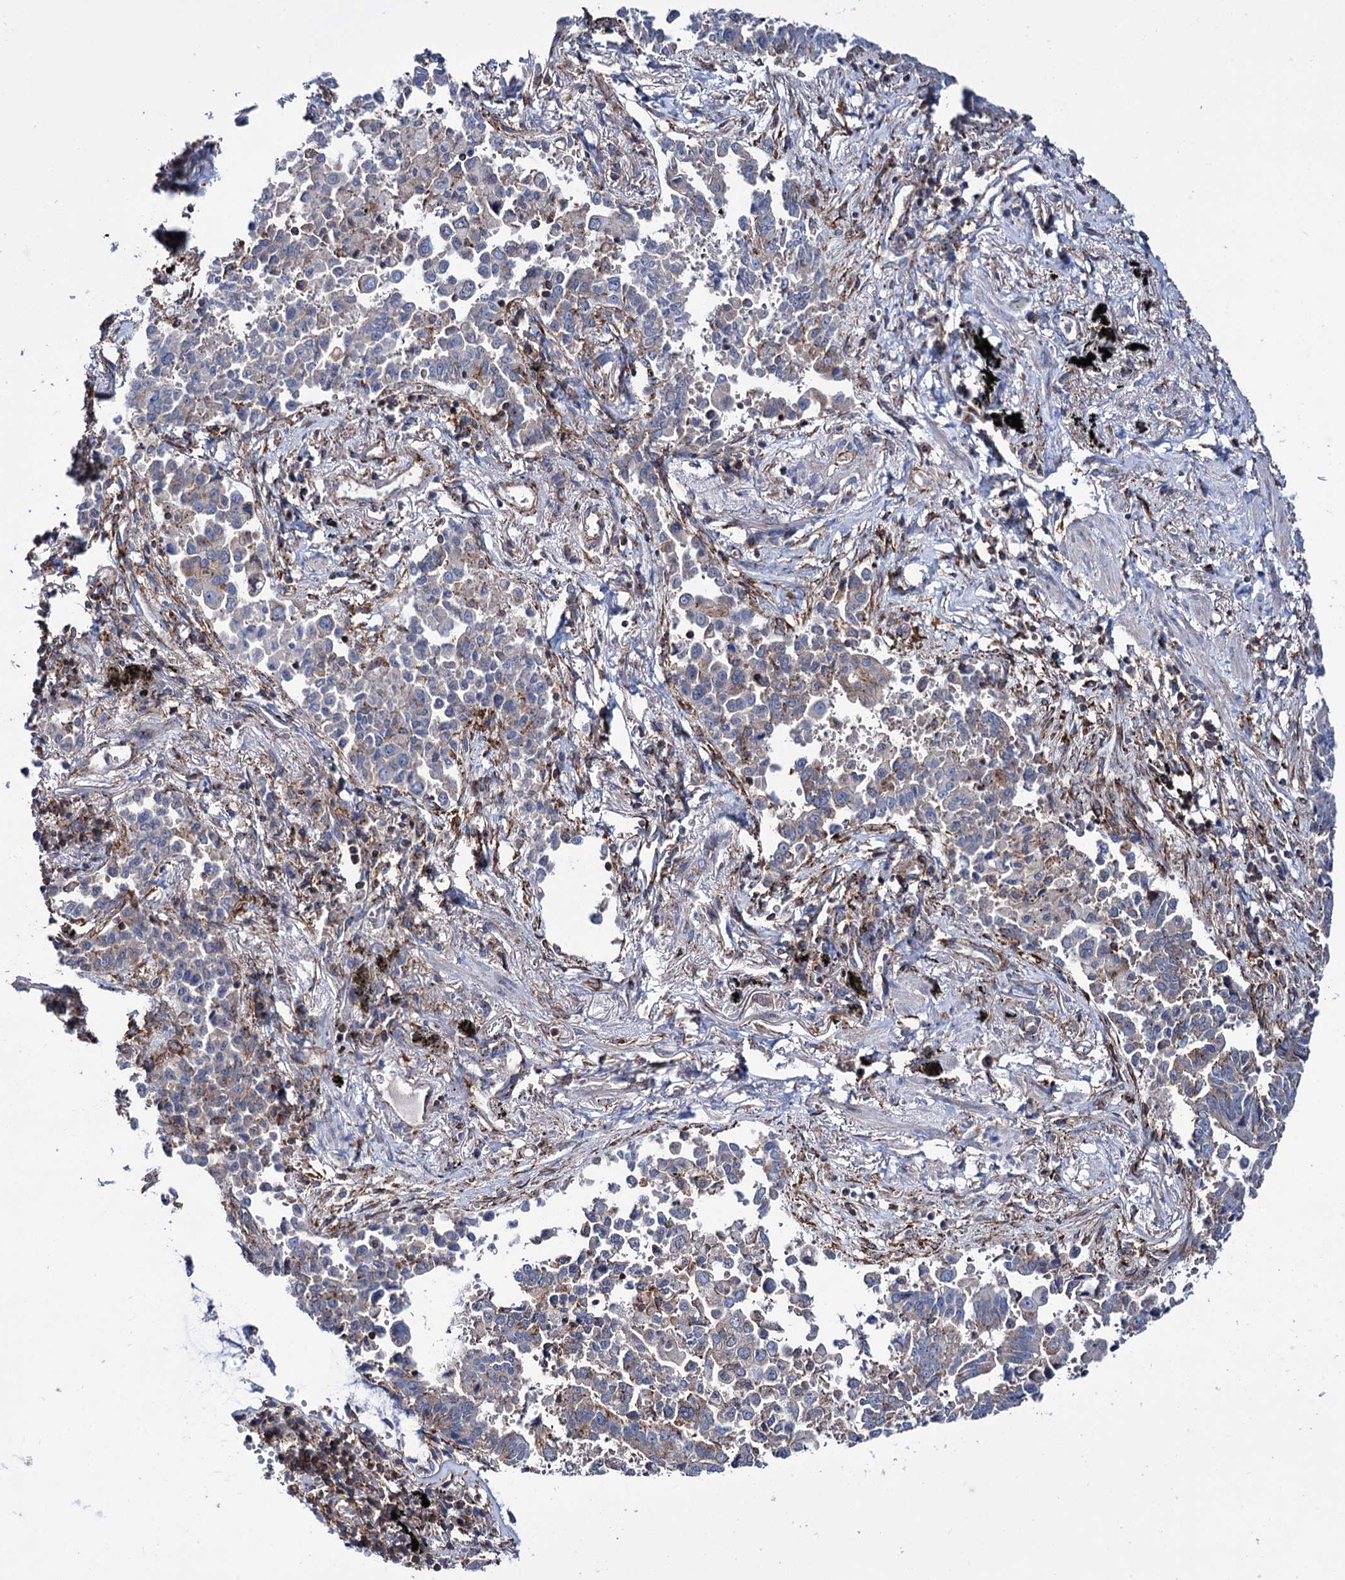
{"staining": {"intensity": "weak", "quantity": "<25%", "location": "cytoplasmic/membranous"}, "tissue": "lung cancer", "cell_type": "Tumor cells", "image_type": "cancer", "snomed": [{"axis": "morphology", "description": "Adenocarcinoma, NOS"}, {"axis": "topography", "description": "Lung"}], "caption": "An immunohistochemistry histopathology image of lung cancer (adenocarcinoma) is shown. There is no staining in tumor cells of lung cancer (adenocarcinoma). (DAB immunohistochemistry (IHC), high magnification).", "gene": "DEF6", "patient": {"sex": "male", "age": 67}}